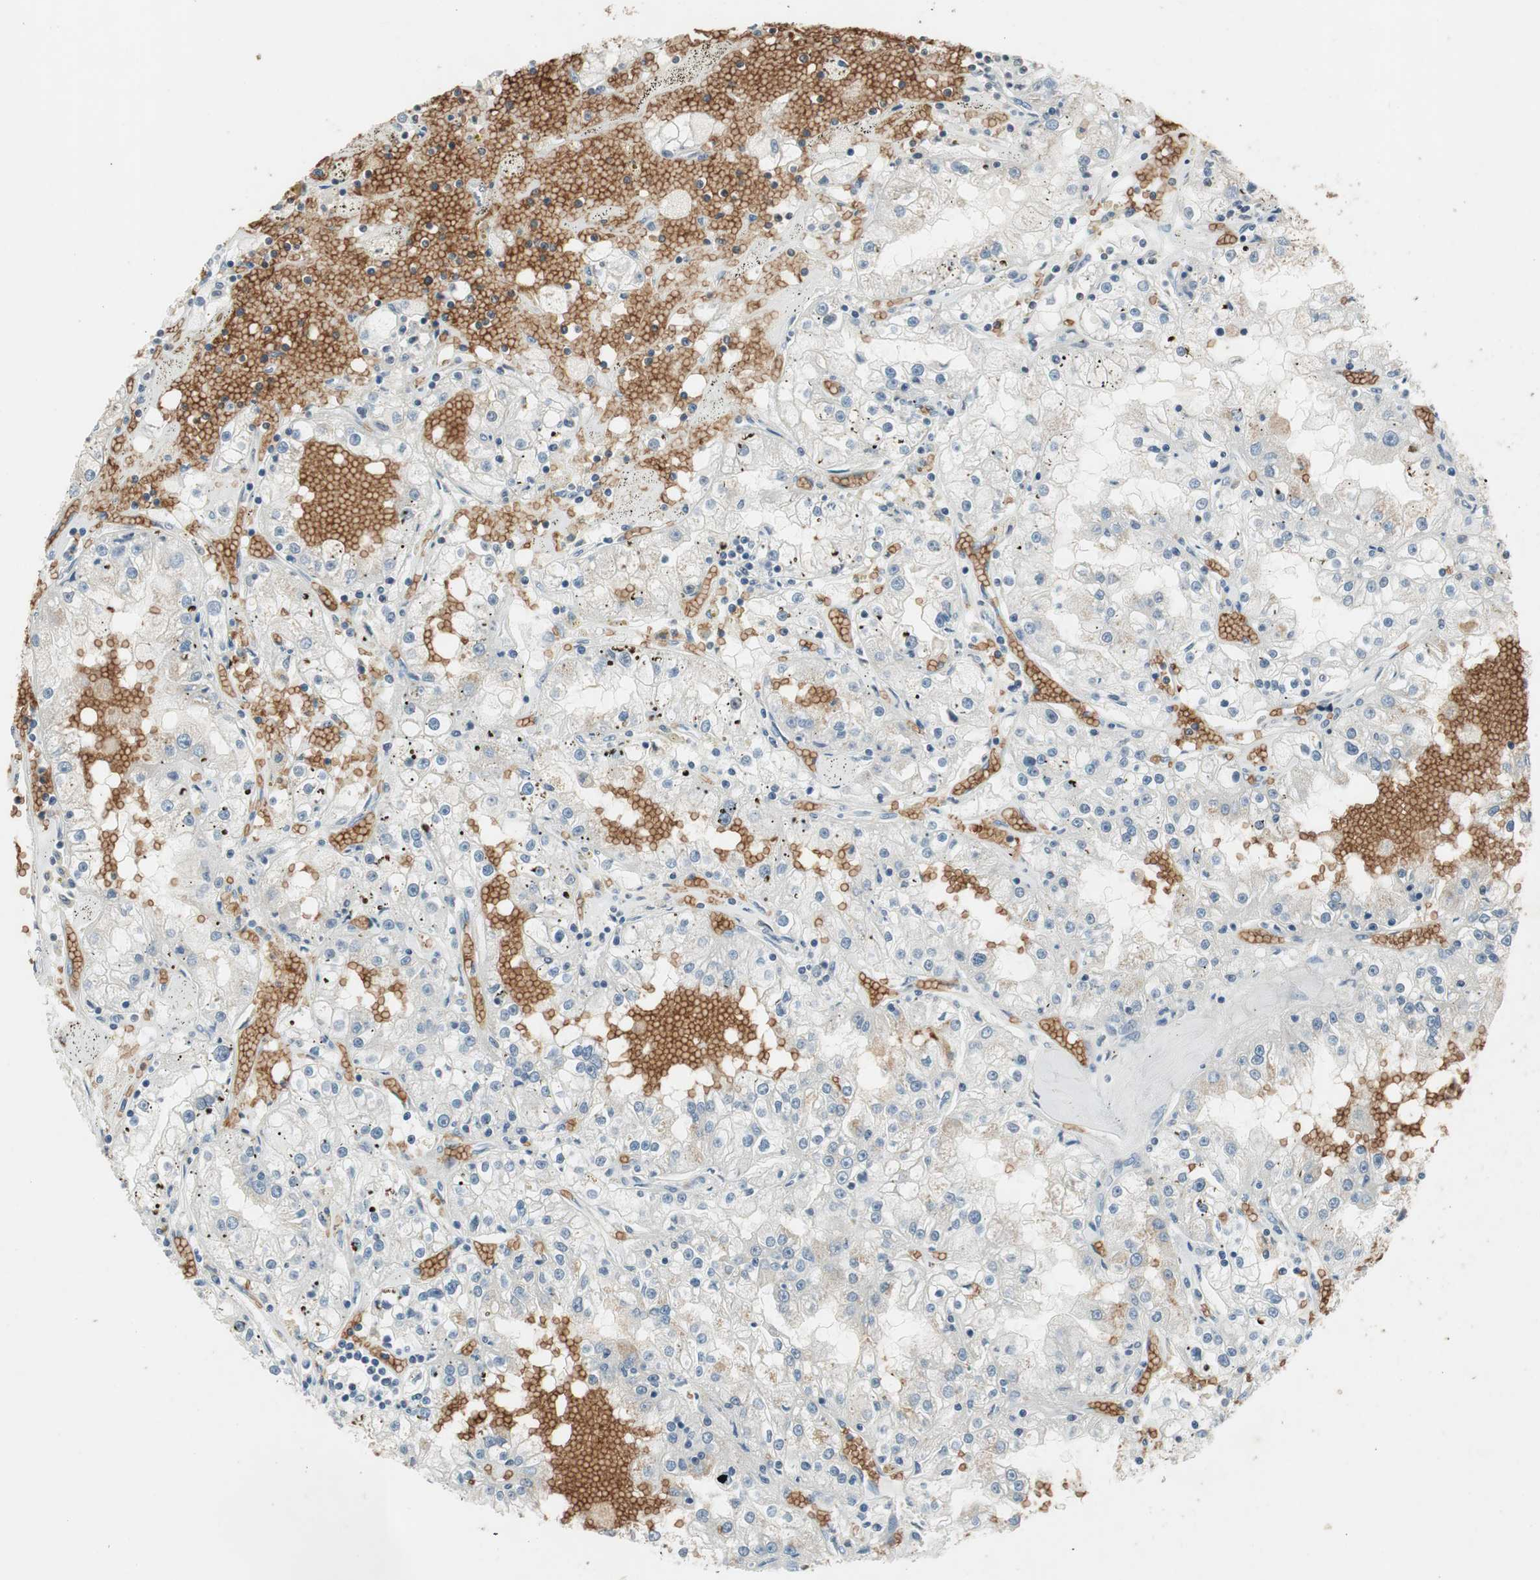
{"staining": {"intensity": "negative", "quantity": "none", "location": "none"}, "tissue": "renal cancer", "cell_type": "Tumor cells", "image_type": "cancer", "snomed": [{"axis": "morphology", "description": "Adenocarcinoma, NOS"}, {"axis": "topography", "description": "Kidney"}], "caption": "This micrograph is of adenocarcinoma (renal) stained with immunohistochemistry (IHC) to label a protein in brown with the nuclei are counter-stained blue. There is no positivity in tumor cells.", "gene": "GYPC", "patient": {"sex": "male", "age": 56}}